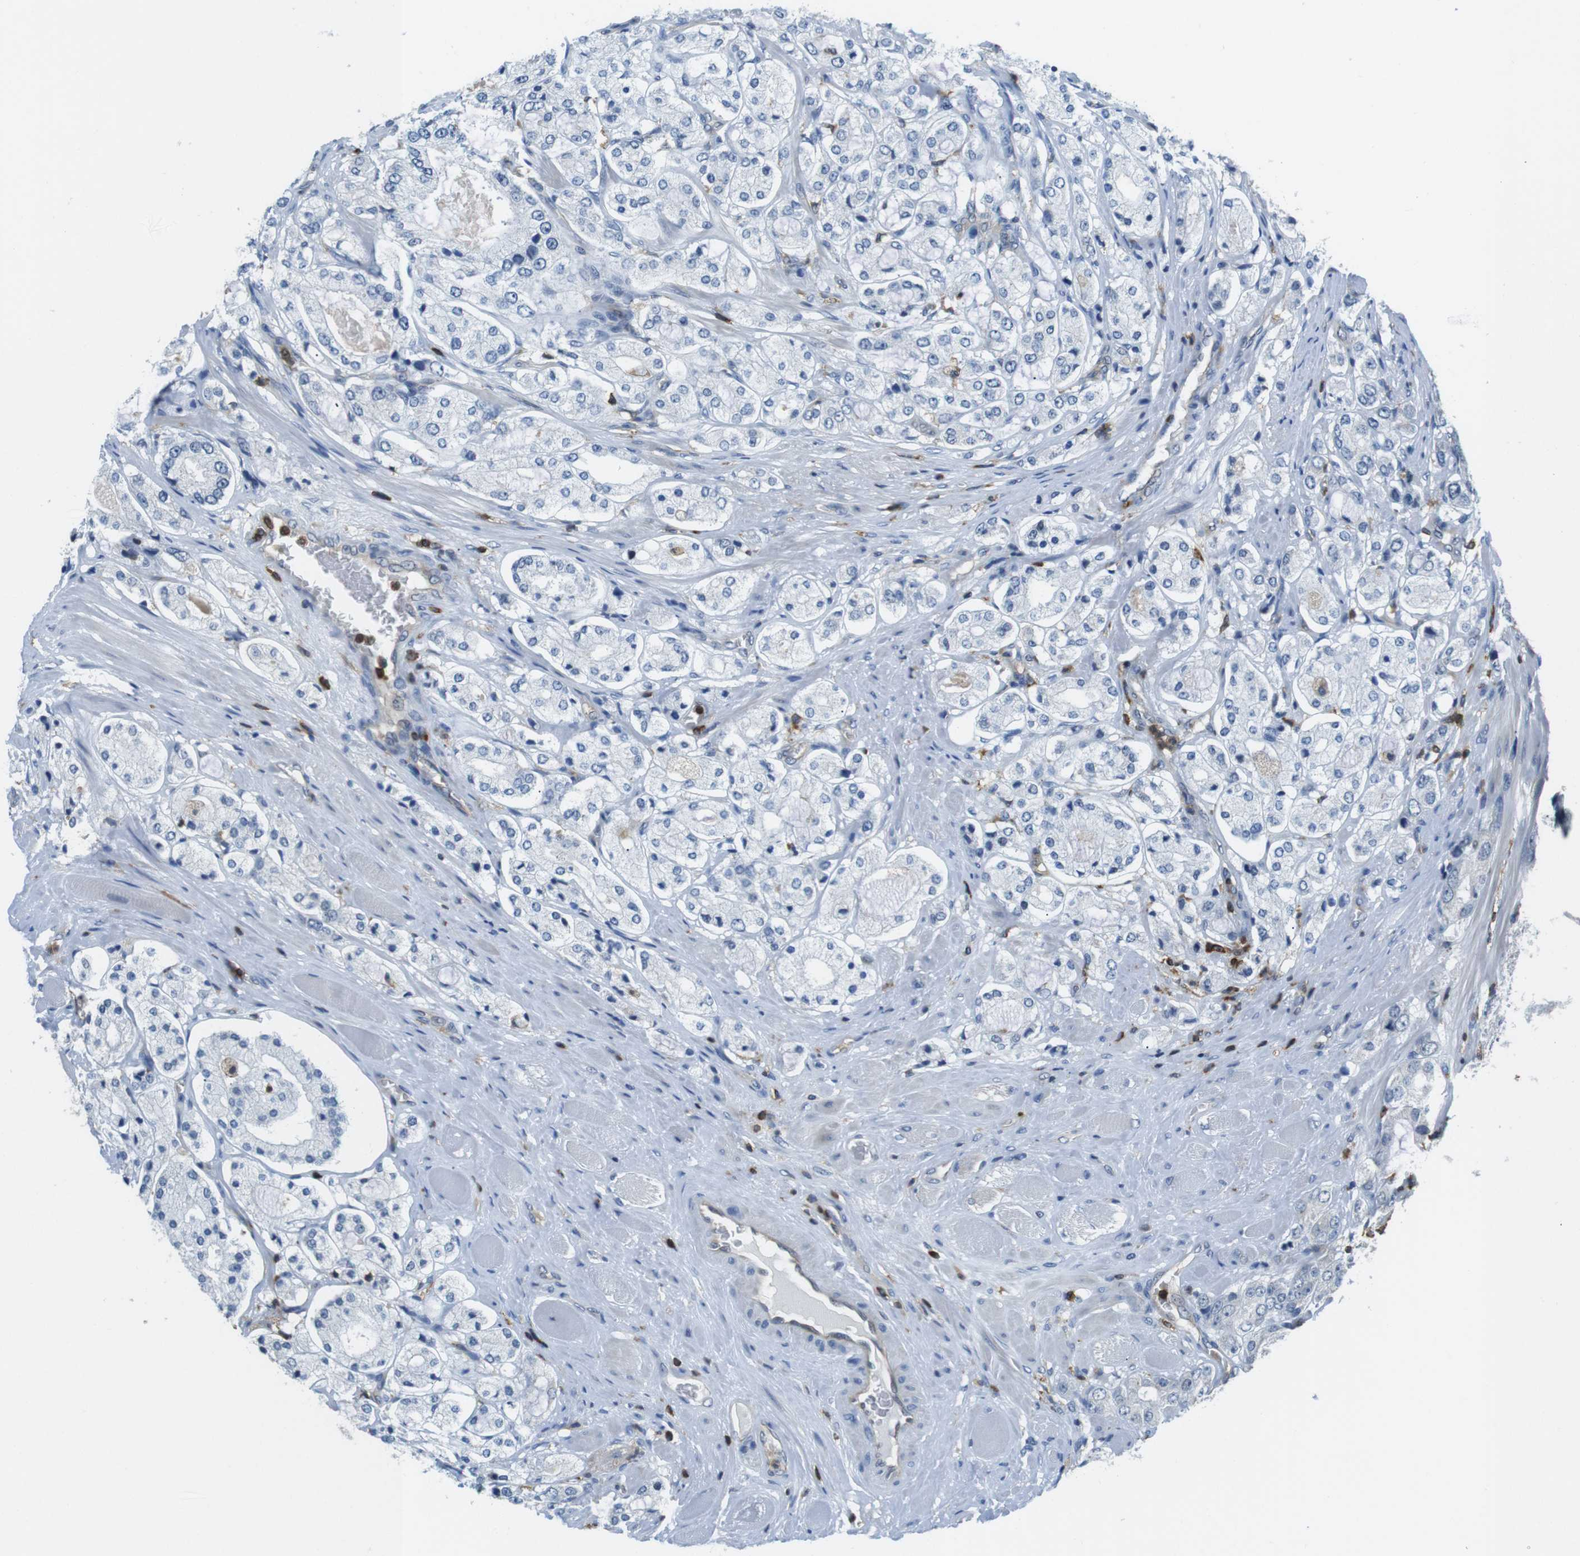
{"staining": {"intensity": "negative", "quantity": "none", "location": "none"}, "tissue": "prostate cancer", "cell_type": "Tumor cells", "image_type": "cancer", "snomed": [{"axis": "morphology", "description": "Adenocarcinoma, High grade"}, {"axis": "topography", "description": "Prostate"}], "caption": "Immunohistochemistry (IHC) image of neoplastic tissue: high-grade adenocarcinoma (prostate) stained with DAB (3,3'-diaminobenzidine) displays no significant protein expression in tumor cells.", "gene": "STK10", "patient": {"sex": "male", "age": 65}}